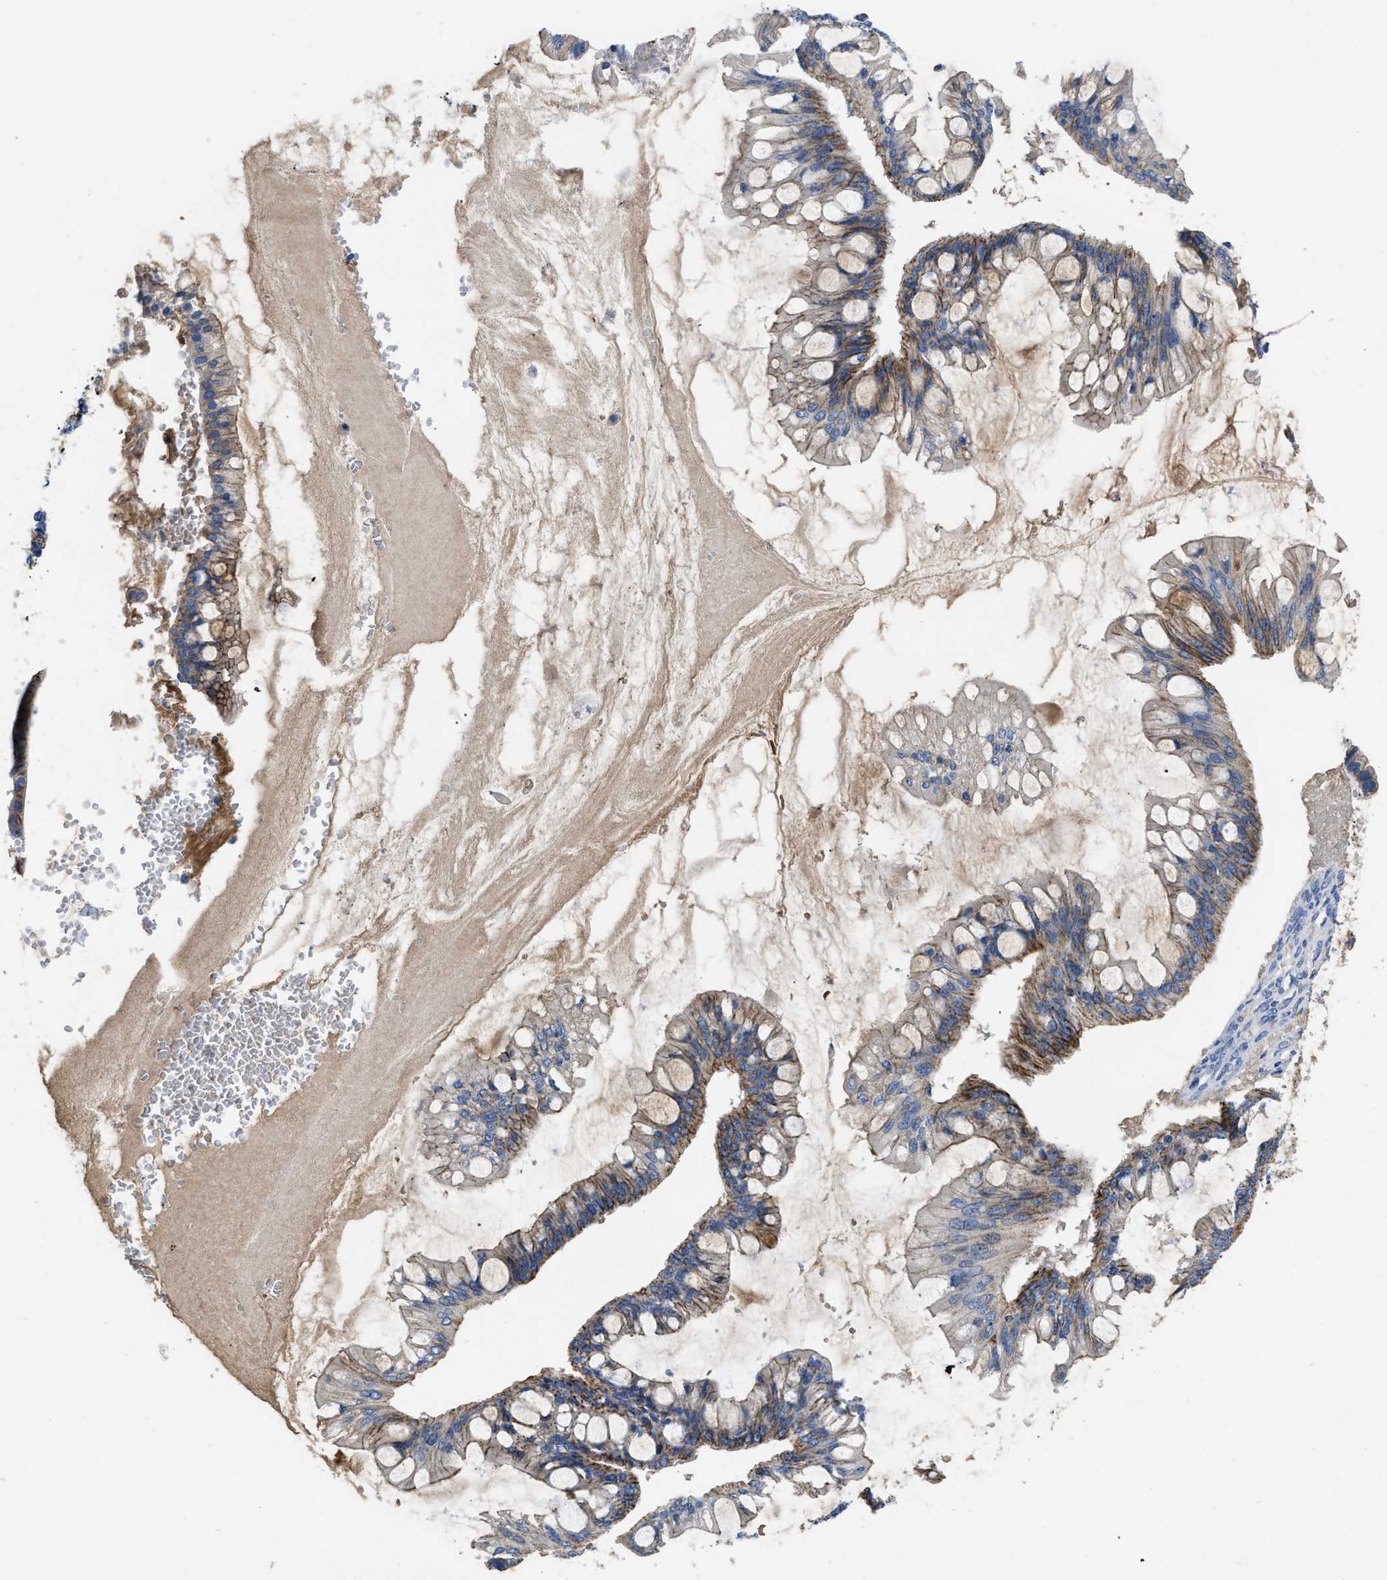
{"staining": {"intensity": "moderate", "quantity": "25%-75%", "location": "cytoplasmic/membranous"}, "tissue": "ovarian cancer", "cell_type": "Tumor cells", "image_type": "cancer", "snomed": [{"axis": "morphology", "description": "Cystadenocarcinoma, mucinous, NOS"}, {"axis": "topography", "description": "Ovary"}], "caption": "Immunohistochemistry (IHC) of mucinous cystadenocarcinoma (ovarian) exhibits medium levels of moderate cytoplasmic/membranous expression in about 25%-75% of tumor cells.", "gene": "USP4", "patient": {"sex": "female", "age": 73}}